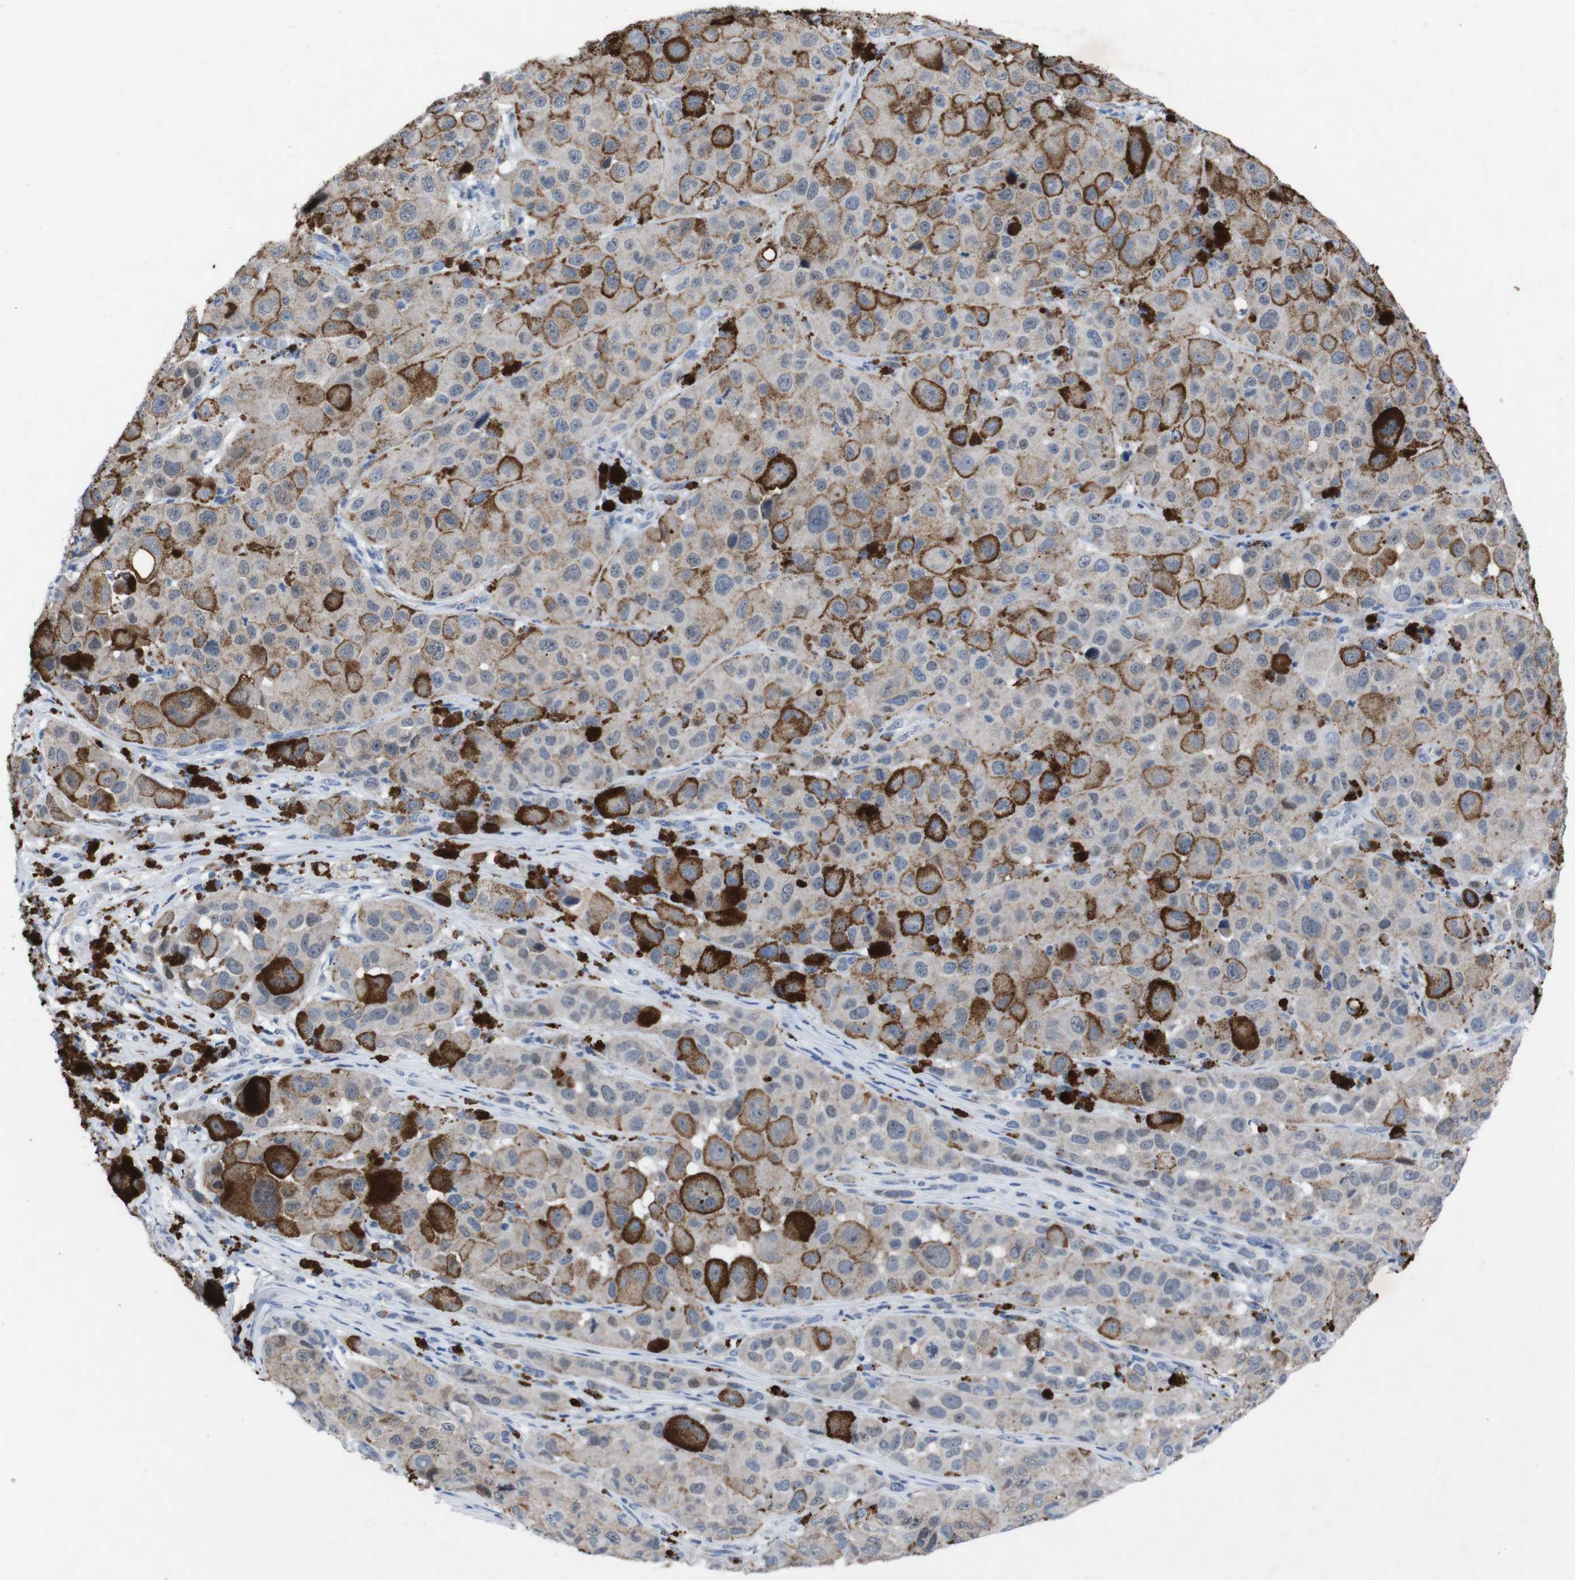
{"staining": {"intensity": "weak", "quantity": ">75%", "location": "cytoplasmic/membranous"}, "tissue": "melanoma", "cell_type": "Tumor cells", "image_type": "cancer", "snomed": [{"axis": "morphology", "description": "Malignant melanoma, NOS"}, {"axis": "topography", "description": "Skin"}], "caption": "Protein staining exhibits weak cytoplasmic/membranous staining in approximately >75% of tumor cells in malignant melanoma.", "gene": "IRF4", "patient": {"sex": "male", "age": 96}}